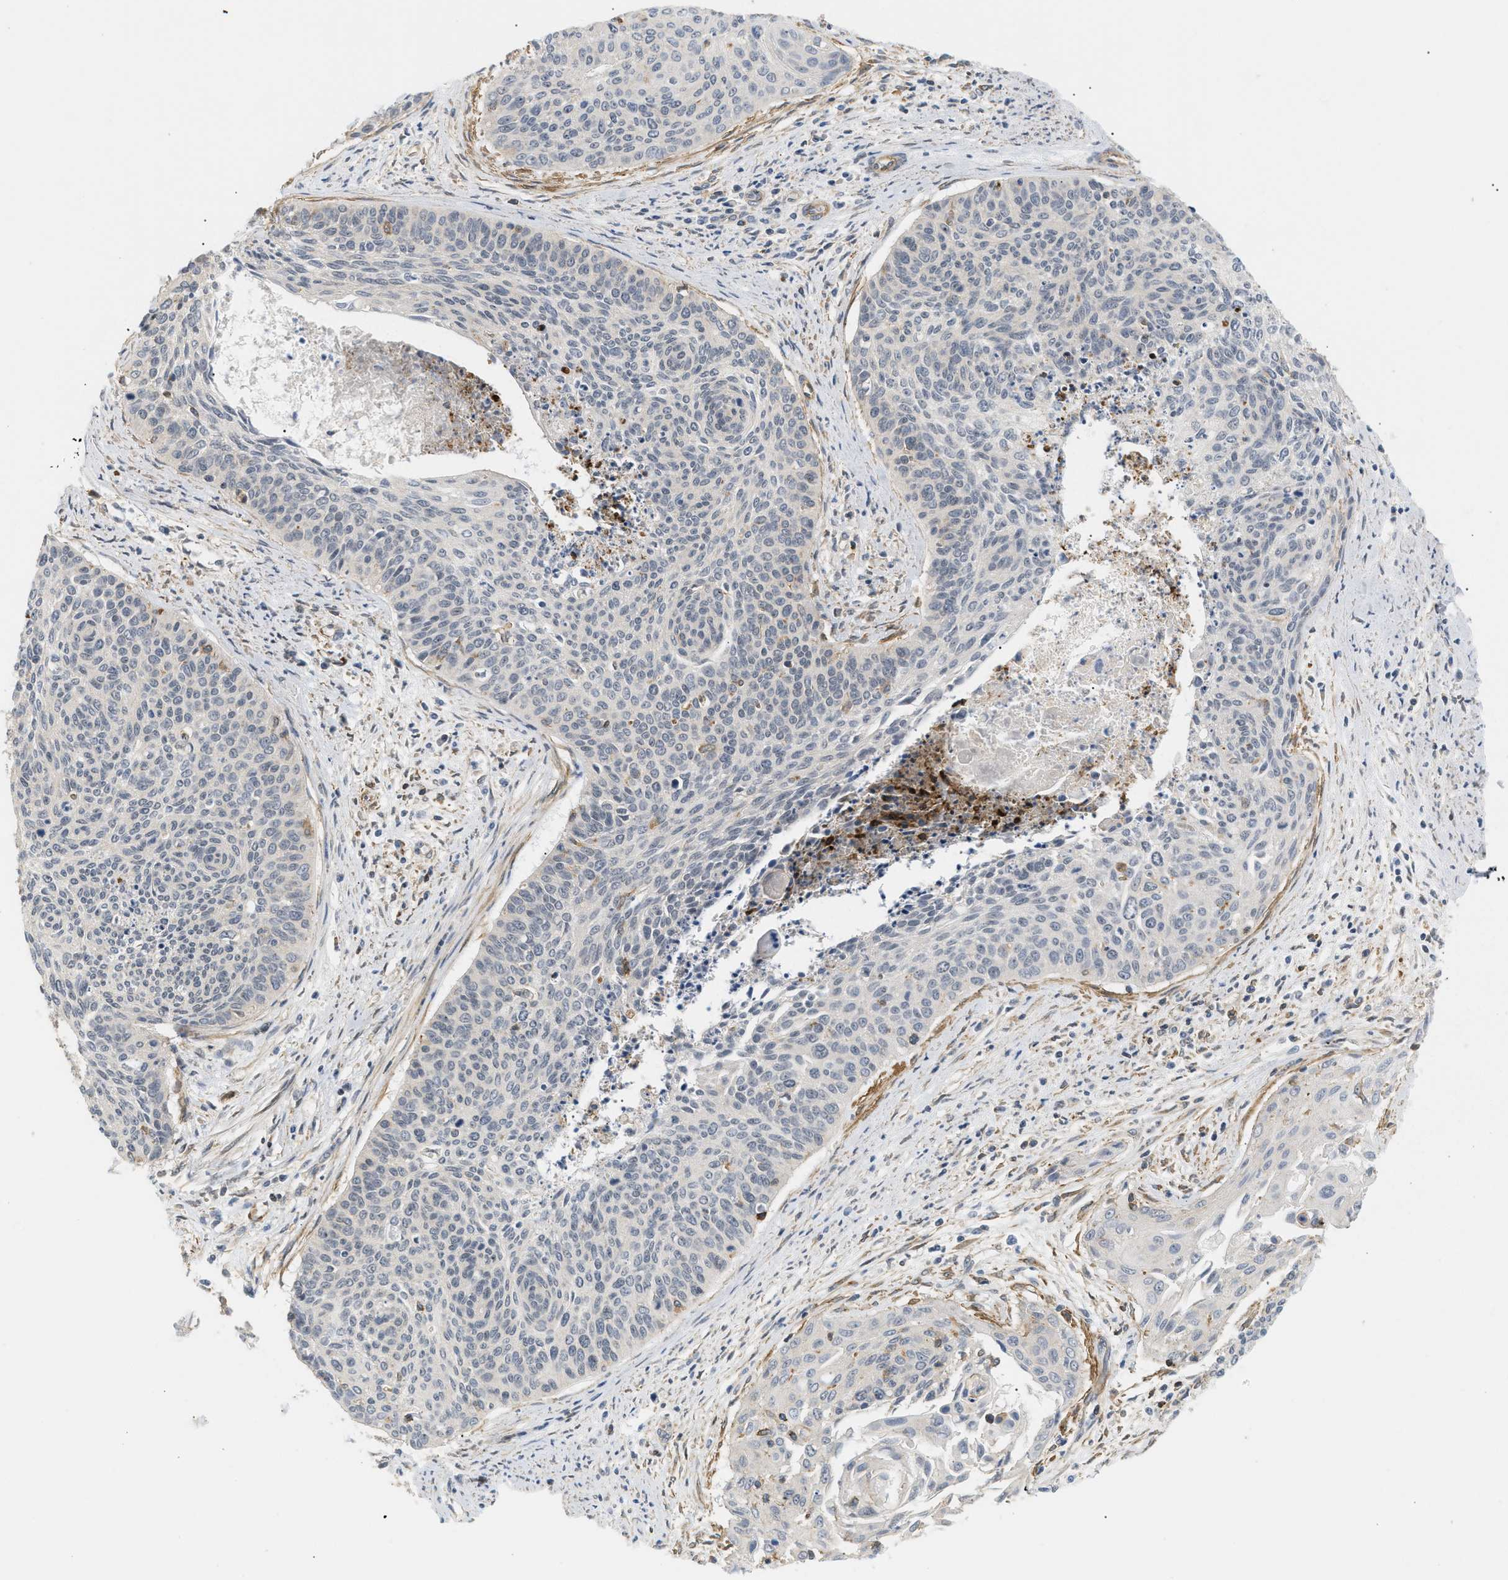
{"staining": {"intensity": "negative", "quantity": "none", "location": "none"}, "tissue": "cervical cancer", "cell_type": "Tumor cells", "image_type": "cancer", "snomed": [{"axis": "morphology", "description": "Squamous cell carcinoma, NOS"}, {"axis": "topography", "description": "Cervix"}], "caption": "Immunohistochemistry micrograph of cervical cancer (squamous cell carcinoma) stained for a protein (brown), which demonstrates no positivity in tumor cells.", "gene": "CORO2B", "patient": {"sex": "female", "age": 55}}